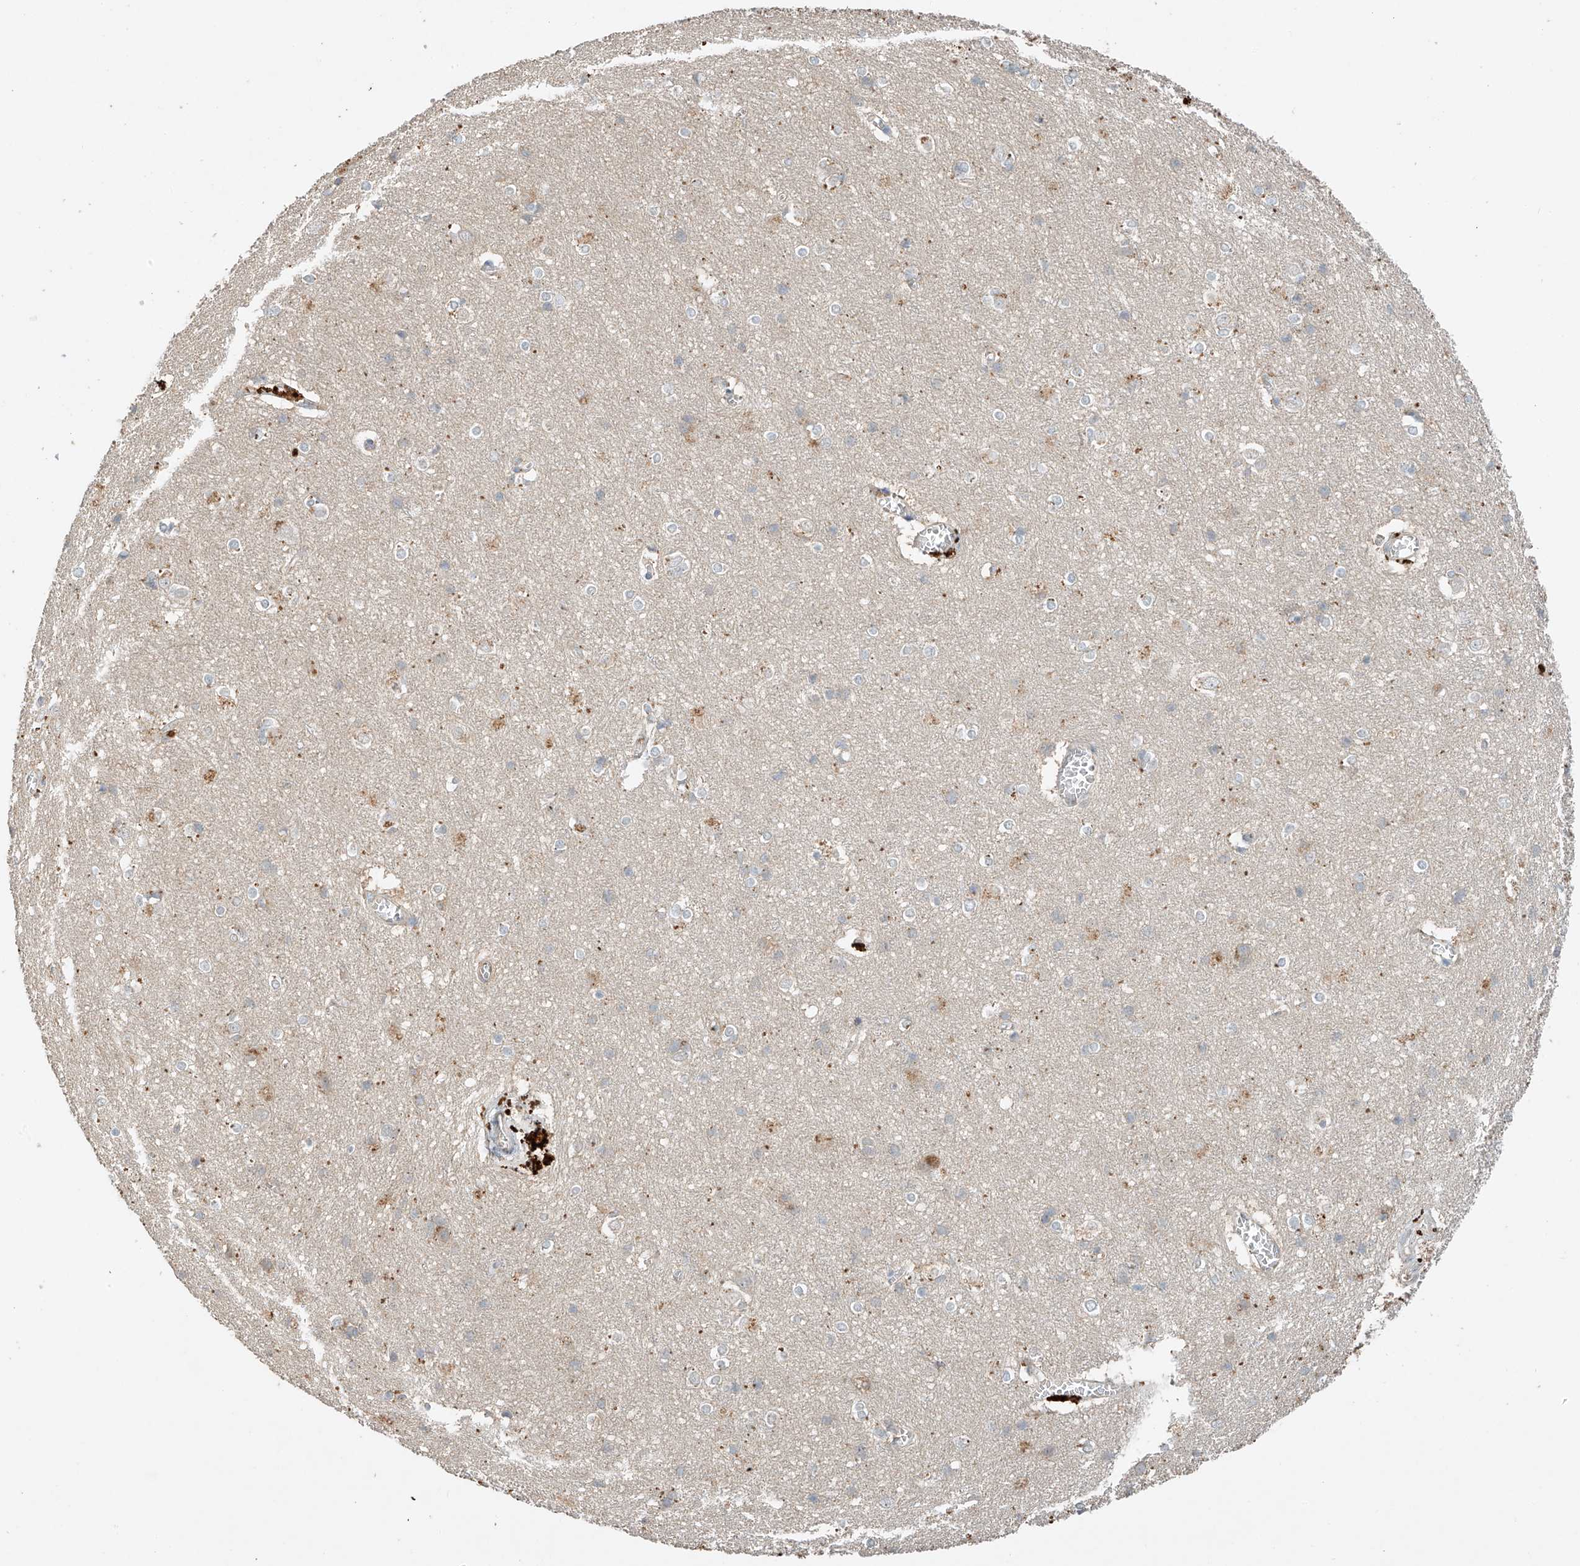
{"staining": {"intensity": "negative", "quantity": "none", "location": "none"}, "tissue": "cerebral cortex", "cell_type": "Endothelial cells", "image_type": "normal", "snomed": [{"axis": "morphology", "description": "Normal tissue, NOS"}, {"axis": "topography", "description": "Cerebral cortex"}], "caption": "High power microscopy photomicrograph of an immunohistochemistry (IHC) micrograph of unremarkable cerebral cortex, revealing no significant staining in endothelial cells. Brightfield microscopy of immunohistochemistry (IHC) stained with DAB (brown) and hematoxylin (blue), captured at high magnification.", "gene": "GNB1L", "patient": {"sex": "male", "age": 54}}